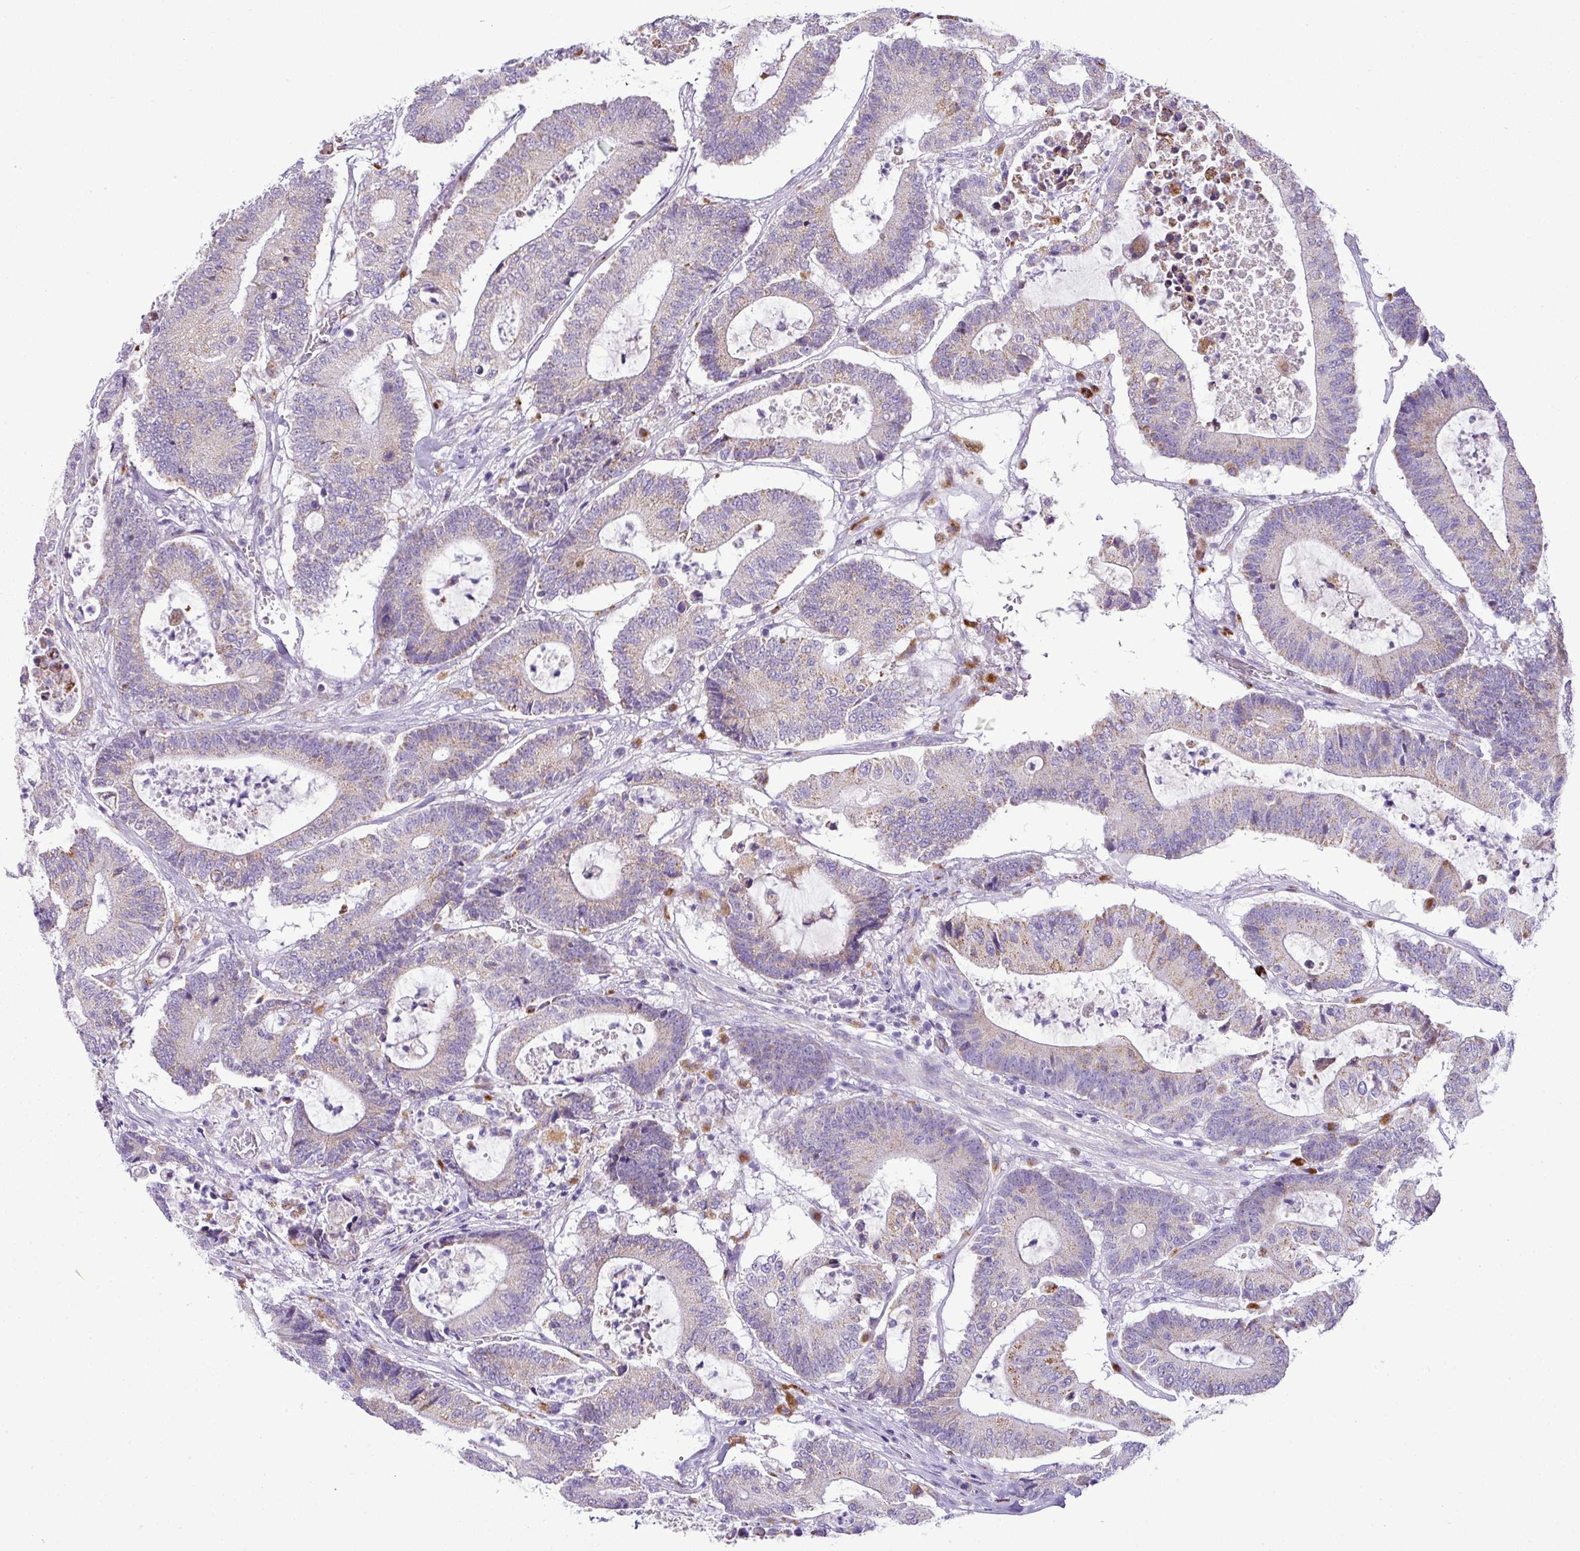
{"staining": {"intensity": "moderate", "quantity": "<25%", "location": "cytoplasmic/membranous"}, "tissue": "colorectal cancer", "cell_type": "Tumor cells", "image_type": "cancer", "snomed": [{"axis": "morphology", "description": "Adenocarcinoma, NOS"}, {"axis": "topography", "description": "Colon"}], "caption": "A low amount of moderate cytoplasmic/membranous positivity is identified in approximately <25% of tumor cells in colorectal cancer tissue. The staining is performed using DAB brown chromogen to label protein expression. The nuclei are counter-stained blue using hematoxylin.", "gene": "PGAP4", "patient": {"sex": "female", "age": 84}}